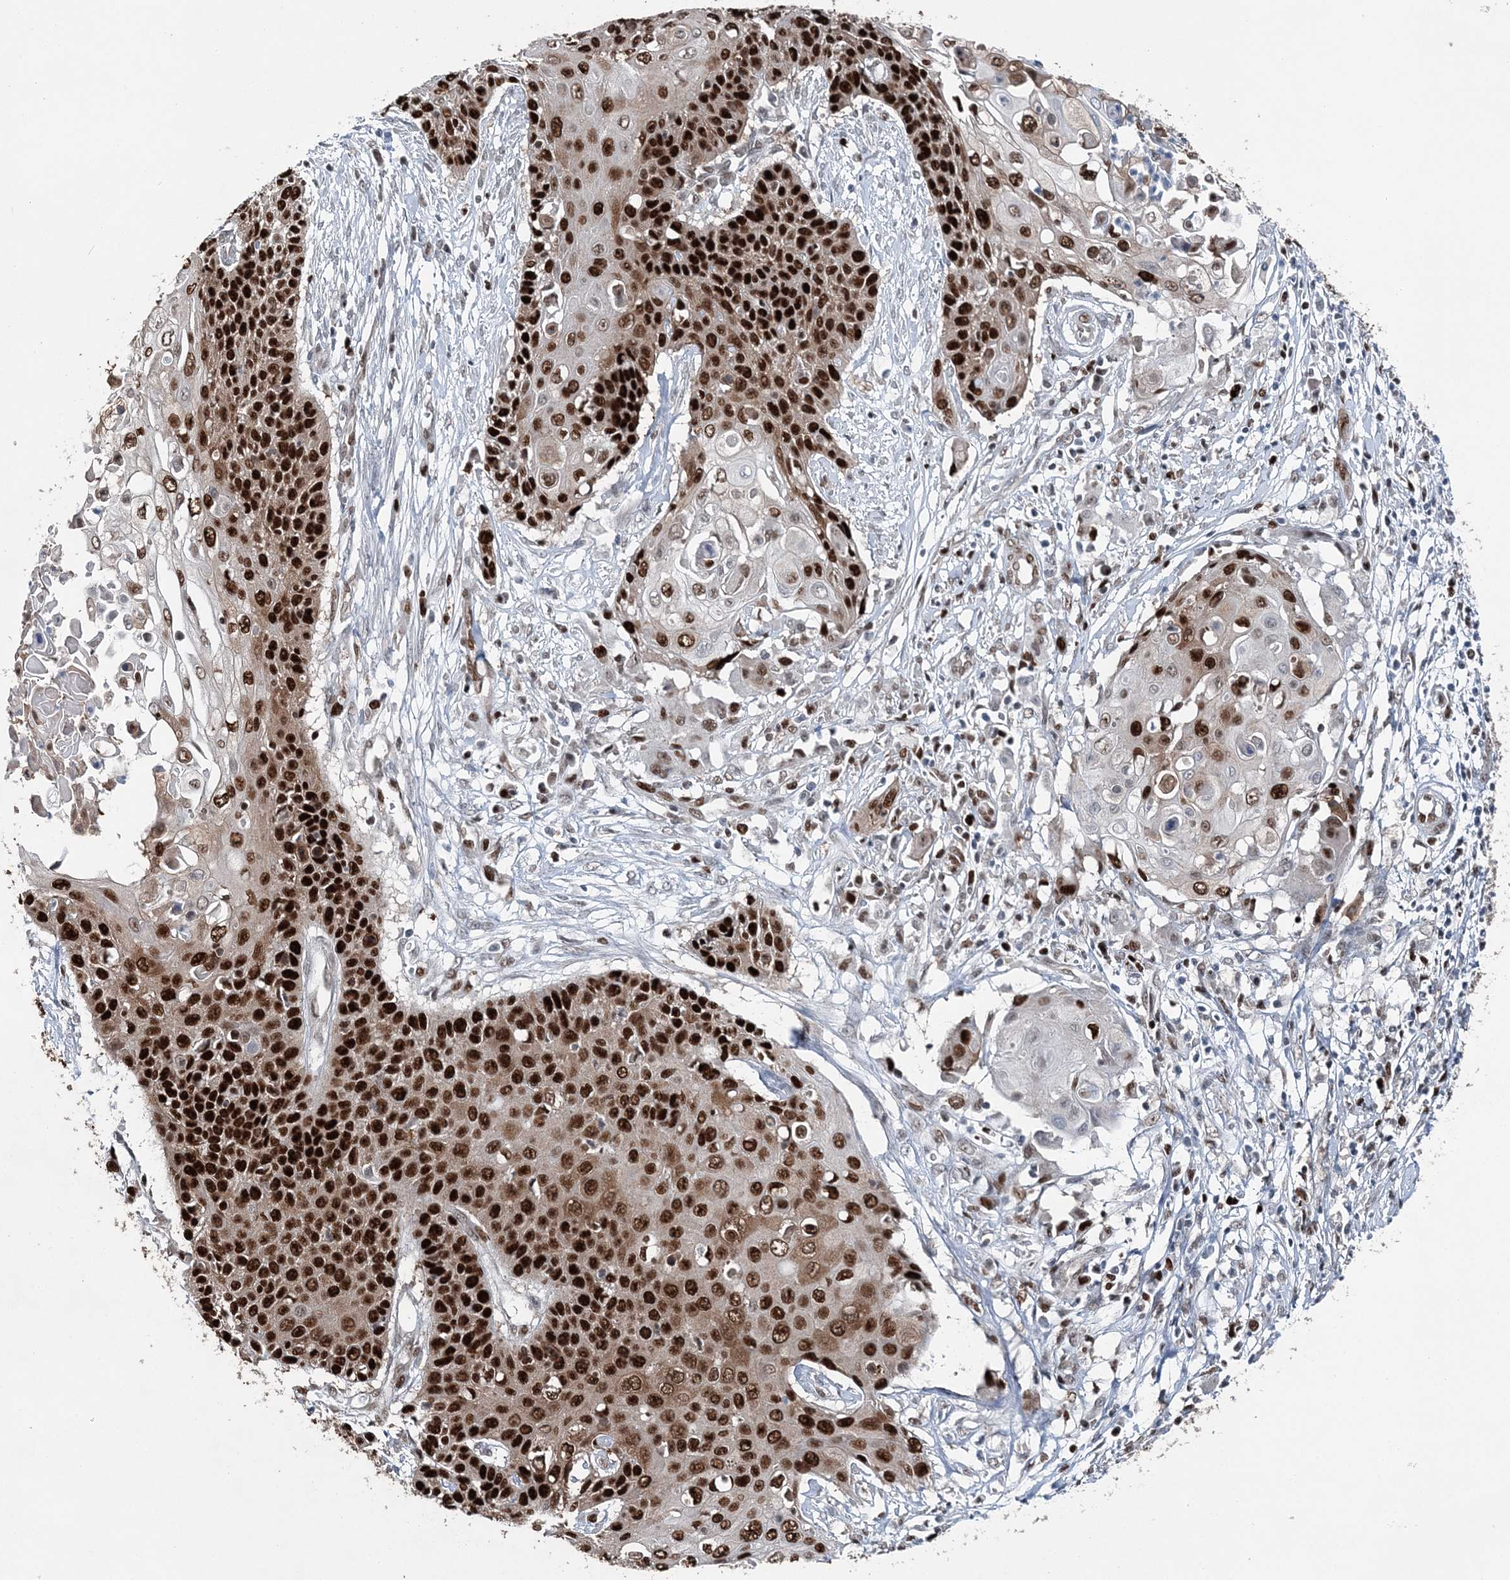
{"staining": {"intensity": "strong", "quantity": ">75%", "location": "nuclear"}, "tissue": "cervical cancer", "cell_type": "Tumor cells", "image_type": "cancer", "snomed": [{"axis": "morphology", "description": "Squamous cell carcinoma, NOS"}, {"axis": "topography", "description": "Cervix"}], "caption": "Cervical squamous cell carcinoma was stained to show a protein in brown. There is high levels of strong nuclear positivity in about >75% of tumor cells.", "gene": "HAT1", "patient": {"sex": "female", "age": 39}}